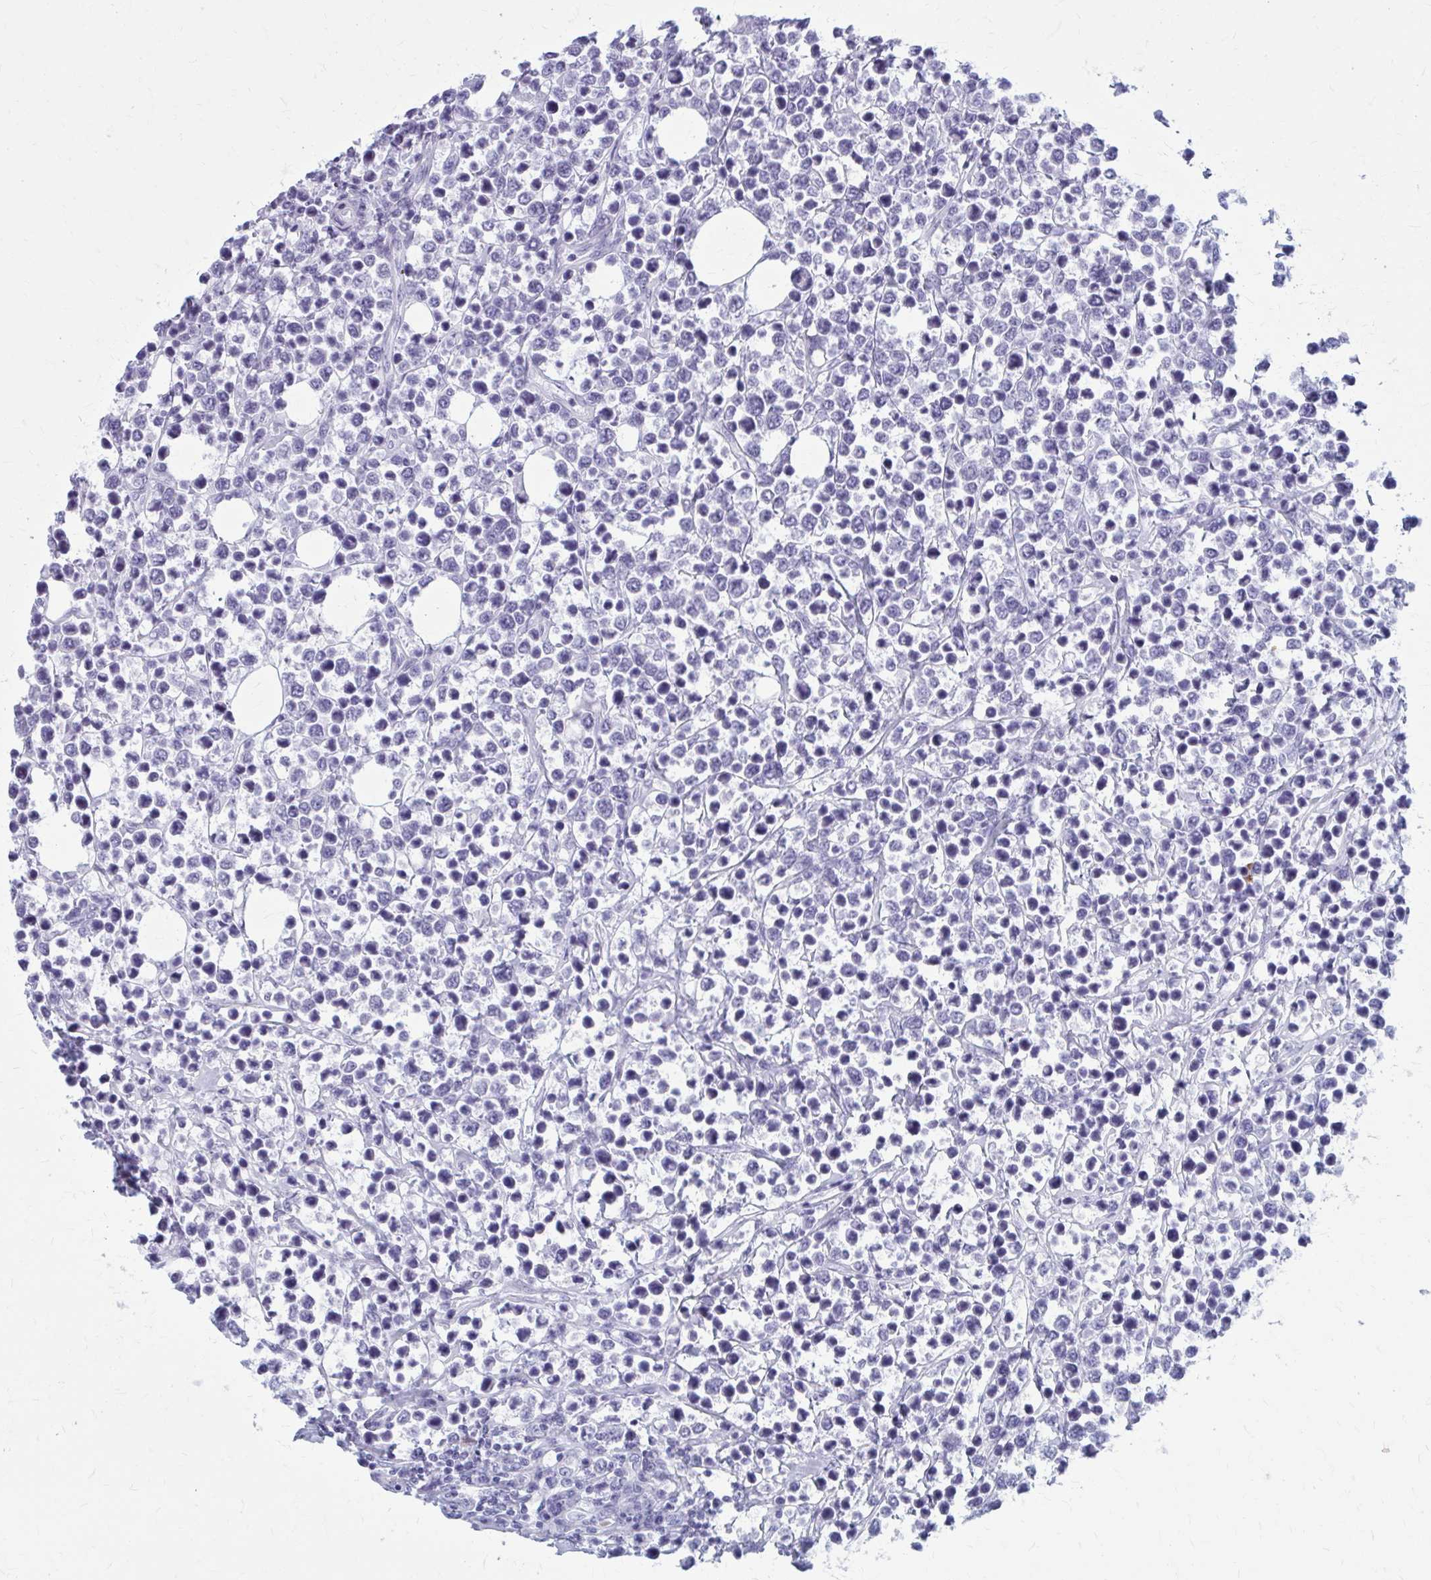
{"staining": {"intensity": "negative", "quantity": "none", "location": "none"}, "tissue": "lymphoma", "cell_type": "Tumor cells", "image_type": "cancer", "snomed": [{"axis": "morphology", "description": "Malignant lymphoma, non-Hodgkin's type, Low grade"}, {"axis": "topography", "description": "Lymph node"}], "caption": "An immunohistochemistry (IHC) micrograph of low-grade malignant lymphoma, non-Hodgkin's type is shown. There is no staining in tumor cells of low-grade malignant lymphoma, non-Hodgkin's type.", "gene": "ZDHHC7", "patient": {"sex": "male", "age": 60}}